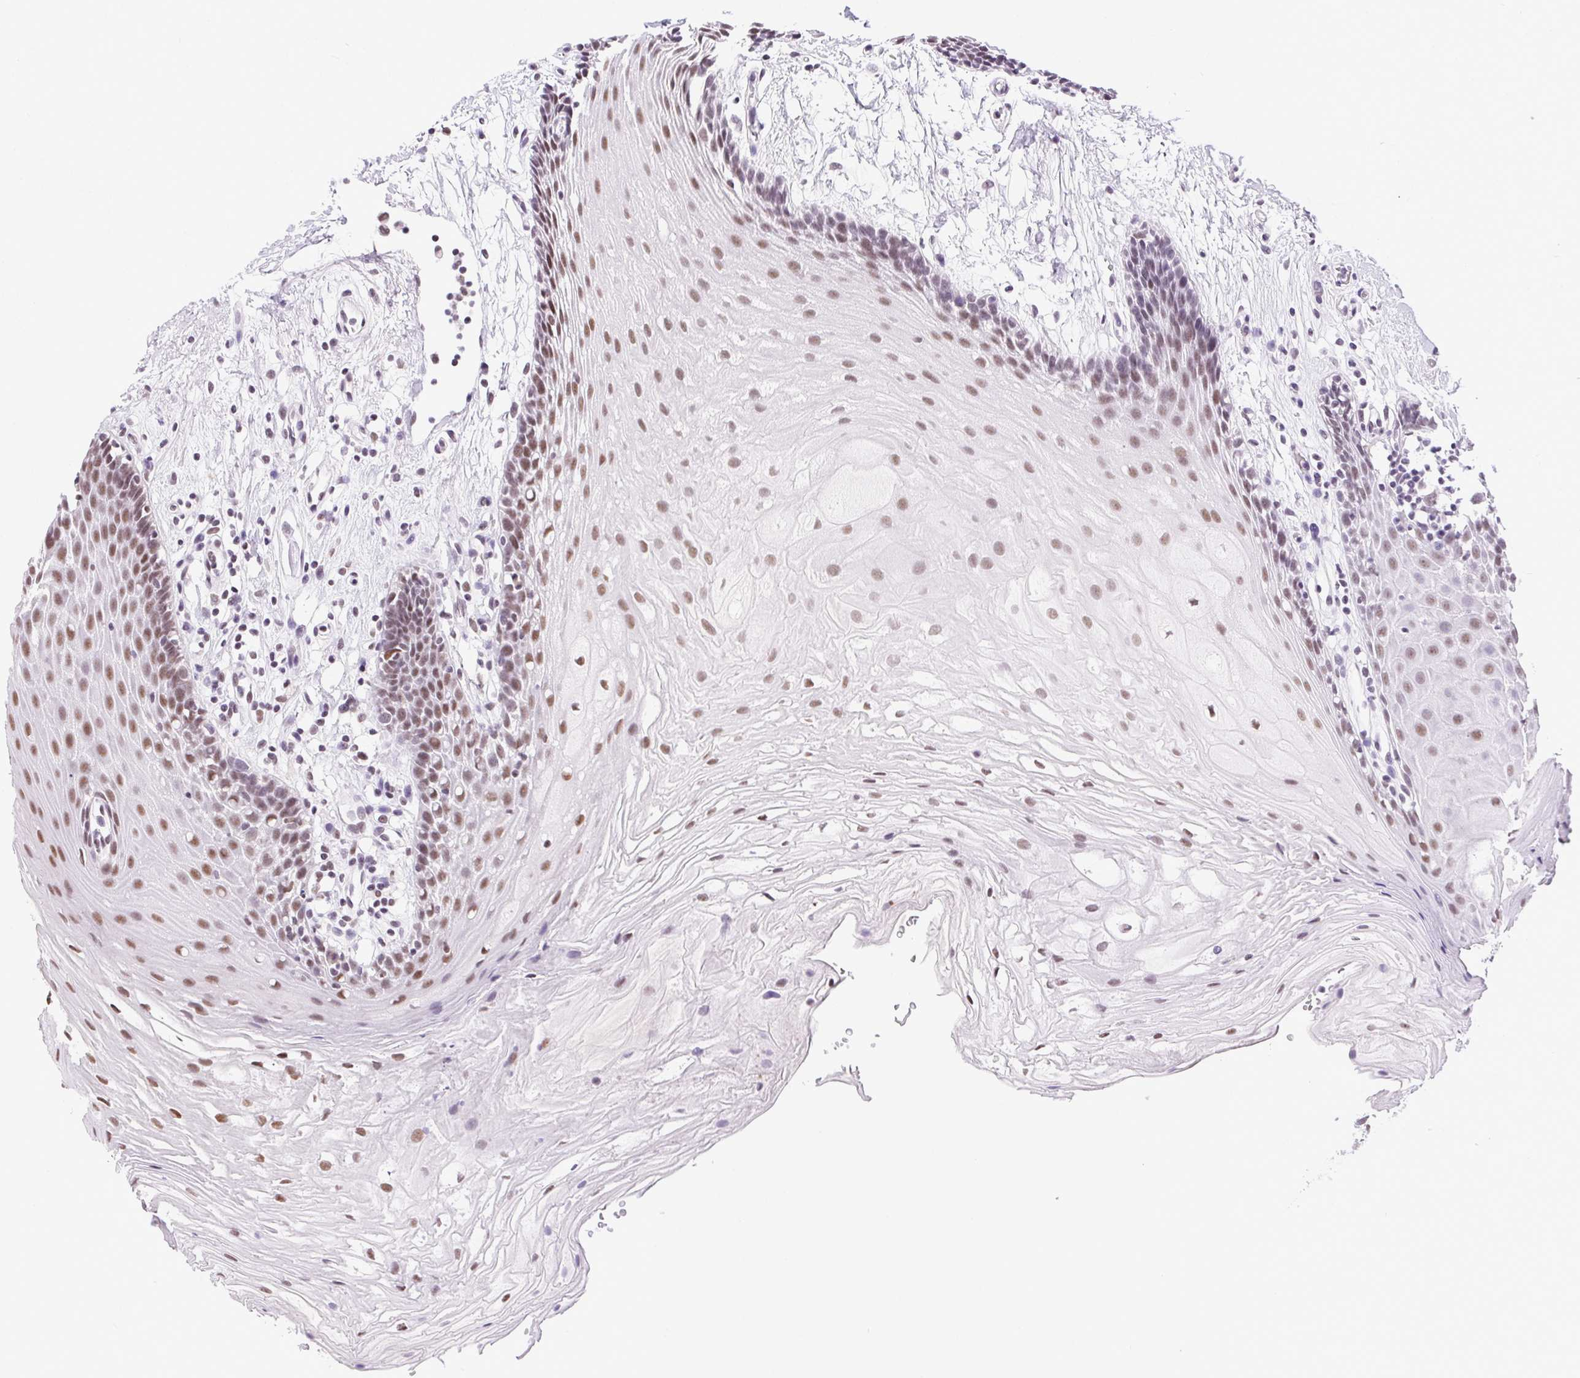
{"staining": {"intensity": "moderate", "quantity": ">75%", "location": "nuclear"}, "tissue": "oral mucosa", "cell_type": "Squamous epithelial cells", "image_type": "normal", "snomed": [{"axis": "morphology", "description": "Normal tissue, NOS"}, {"axis": "morphology", "description": "Squamous cell carcinoma, NOS"}, {"axis": "topography", "description": "Oral tissue"}, {"axis": "topography", "description": "Tounge, NOS"}, {"axis": "topography", "description": "Head-Neck"}], "caption": "Immunohistochemical staining of benign oral mucosa exhibits medium levels of moderate nuclear staining in about >75% of squamous epithelial cells.", "gene": "TRA2B", "patient": {"sex": "male", "age": 62}}